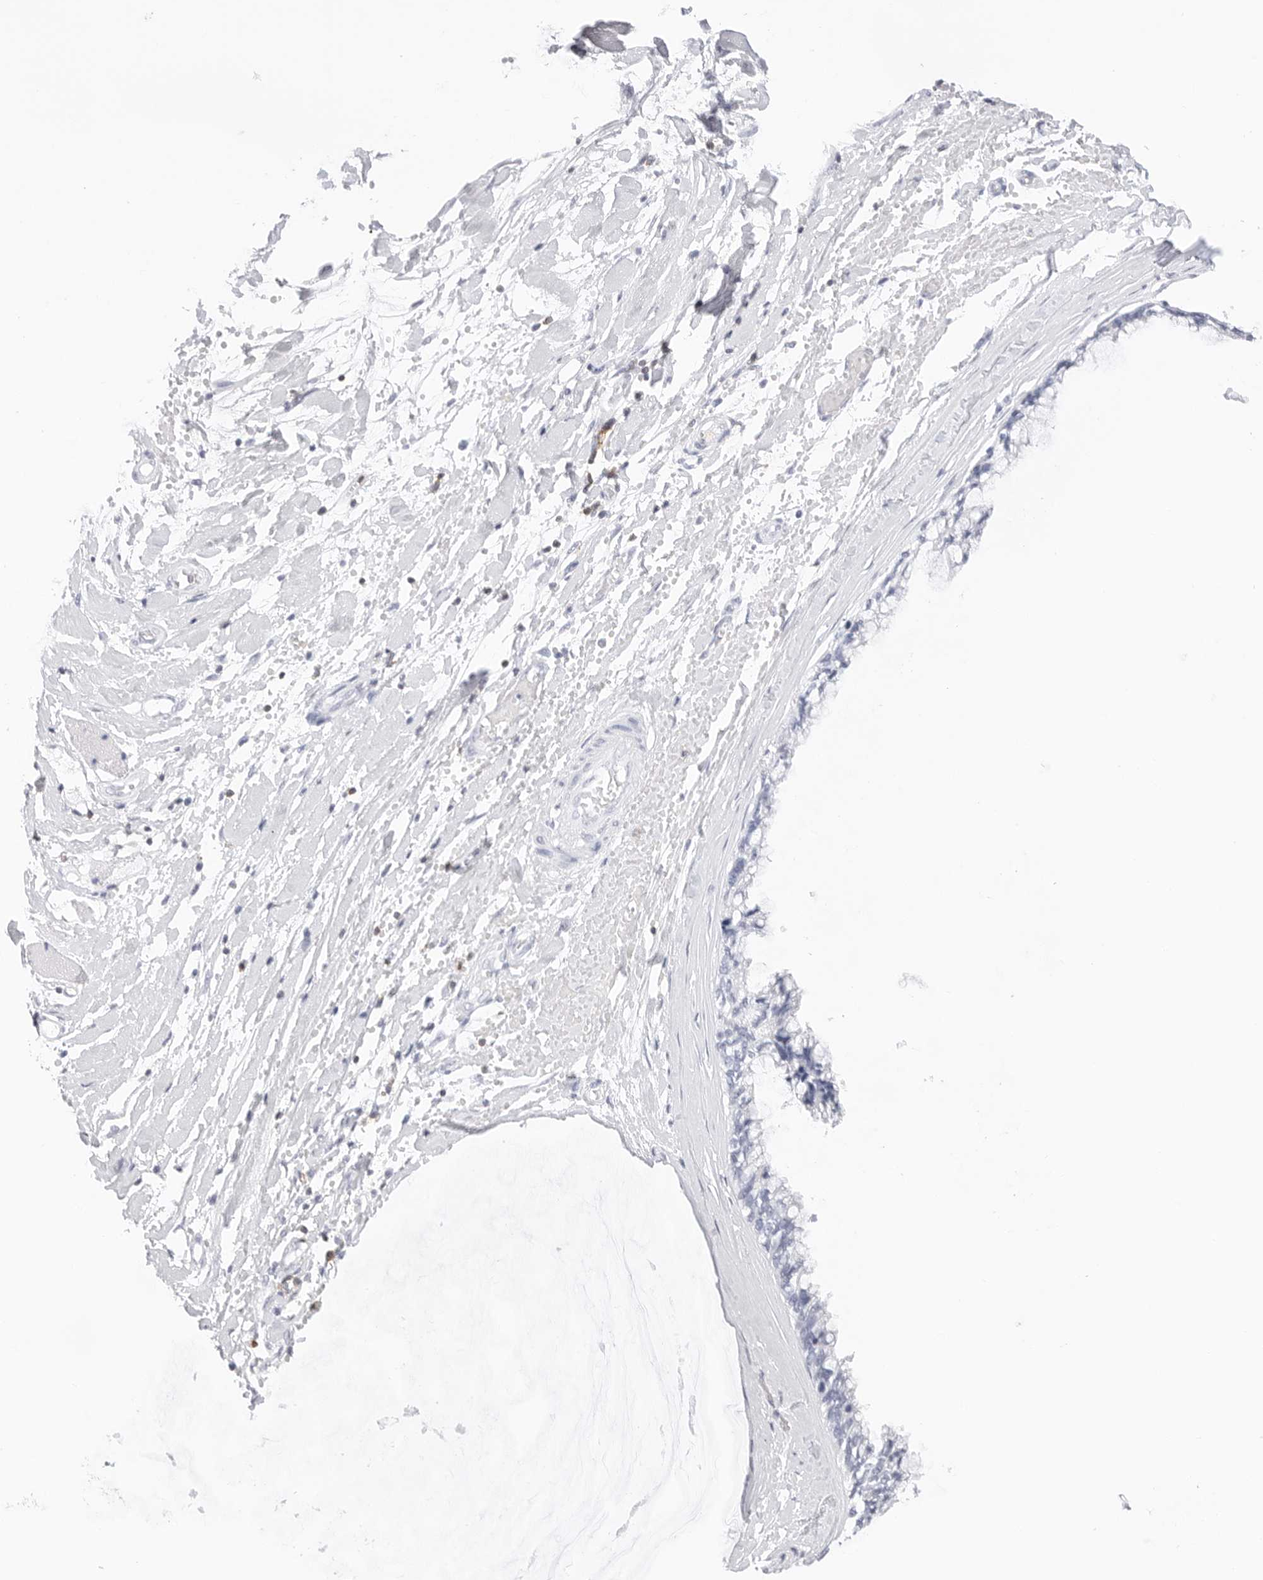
{"staining": {"intensity": "negative", "quantity": "none", "location": "none"}, "tissue": "ovarian cancer", "cell_type": "Tumor cells", "image_type": "cancer", "snomed": [{"axis": "morphology", "description": "Cystadenocarcinoma, mucinous, NOS"}, {"axis": "topography", "description": "Ovary"}], "caption": "Immunohistochemistry (IHC) image of neoplastic tissue: human ovarian cancer stained with DAB (3,3'-diaminobenzidine) demonstrates no significant protein positivity in tumor cells. (DAB IHC with hematoxylin counter stain).", "gene": "SLC9A3R1", "patient": {"sex": "female", "age": 39}}